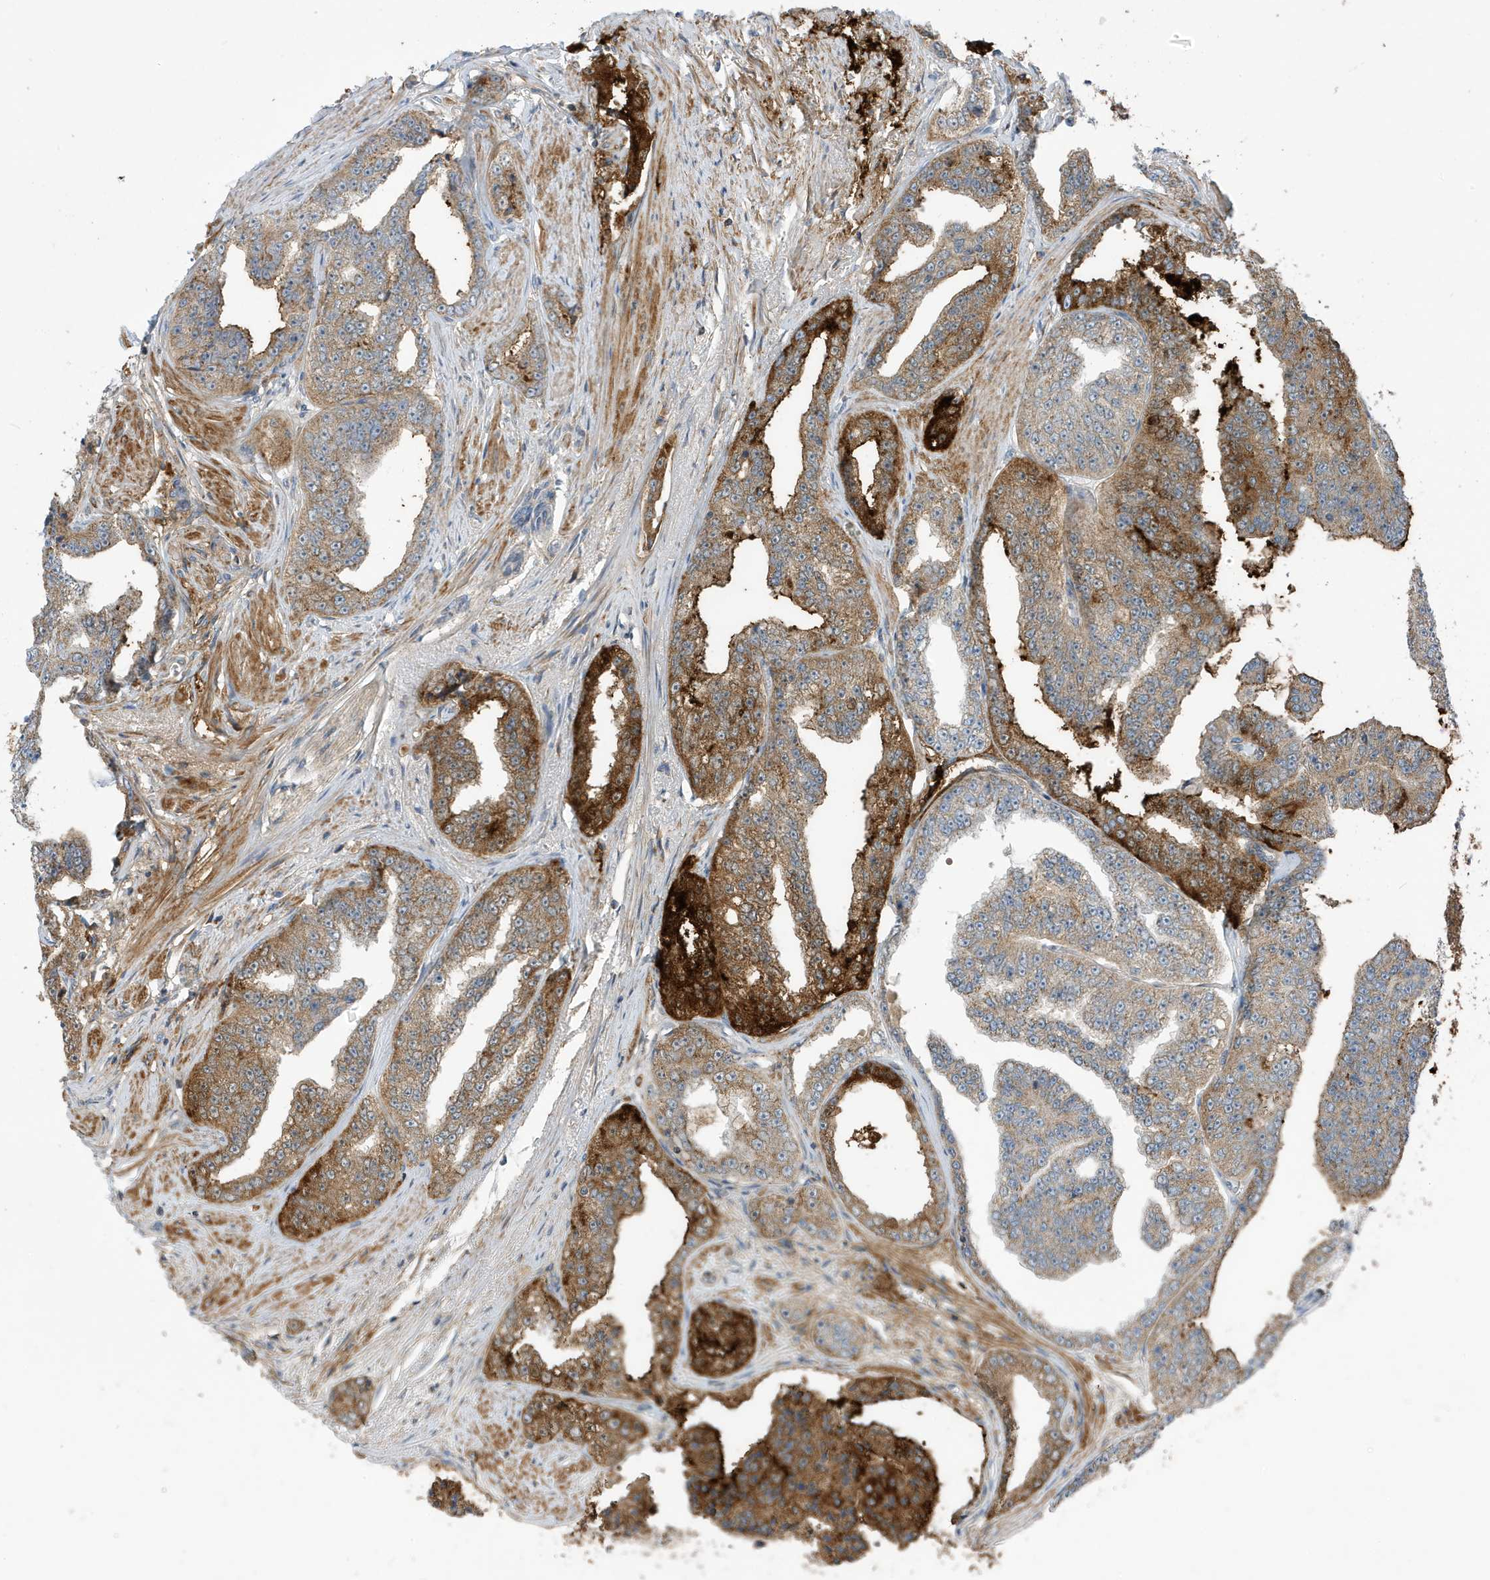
{"staining": {"intensity": "moderate", "quantity": ">75%", "location": "cytoplasmic/membranous"}, "tissue": "prostate cancer", "cell_type": "Tumor cells", "image_type": "cancer", "snomed": [{"axis": "morphology", "description": "Adenocarcinoma, High grade"}, {"axis": "topography", "description": "Prostate"}], "caption": "Immunohistochemical staining of human prostate cancer displays medium levels of moderate cytoplasmic/membranous staining in about >75% of tumor cells. (IHC, brightfield microscopy, high magnification).", "gene": "ATP13A5", "patient": {"sex": "male", "age": 71}}